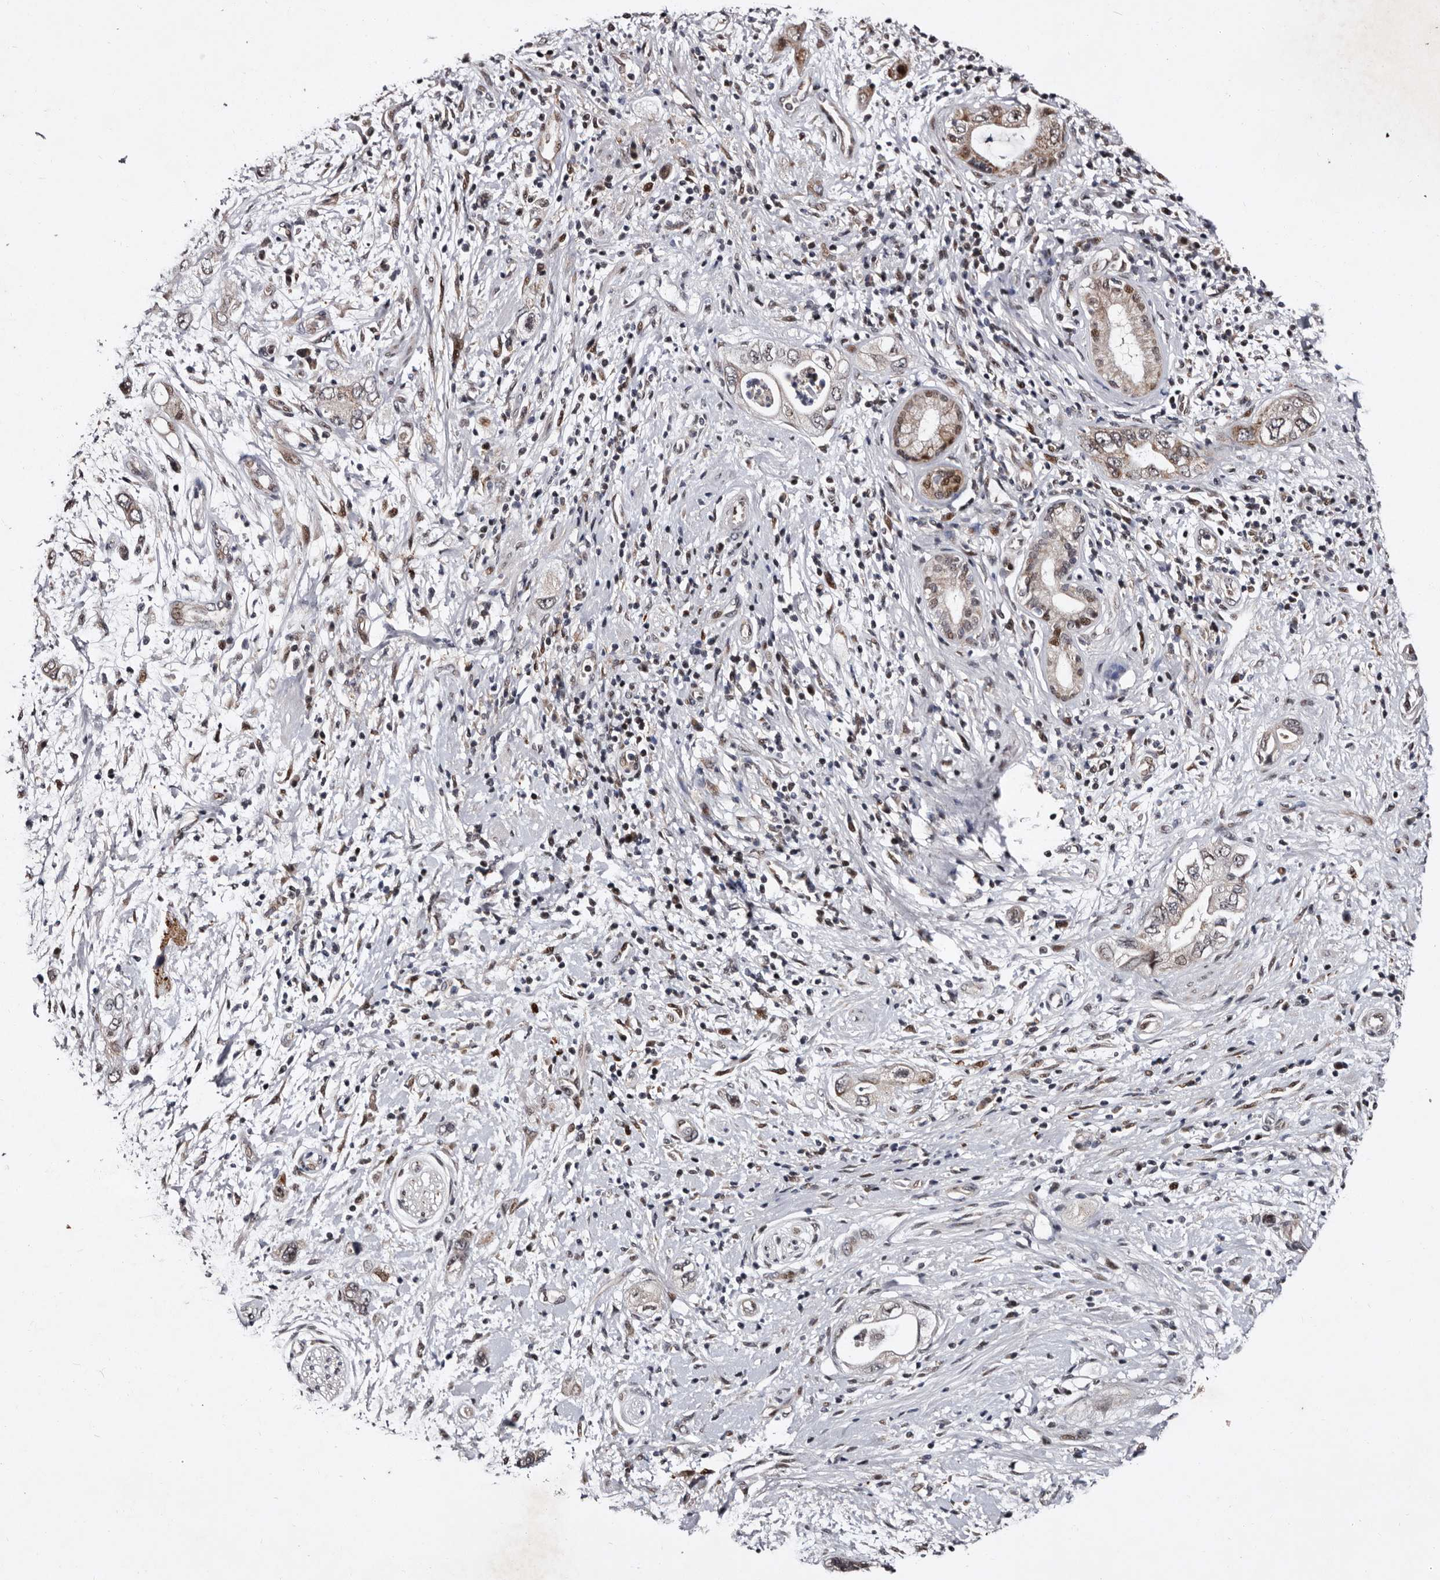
{"staining": {"intensity": "weak", "quantity": "25%-75%", "location": "cytoplasmic/membranous"}, "tissue": "pancreatic cancer", "cell_type": "Tumor cells", "image_type": "cancer", "snomed": [{"axis": "morphology", "description": "Adenocarcinoma, NOS"}, {"axis": "topography", "description": "Pancreas"}], "caption": "Immunohistochemistry (IHC) (DAB (3,3'-diaminobenzidine)) staining of human adenocarcinoma (pancreatic) reveals weak cytoplasmic/membranous protein positivity in about 25%-75% of tumor cells. The protein is shown in brown color, while the nuclei are stained blue.", "gene": "TNKS", "patient": {"sex": "female", "age": 73}}